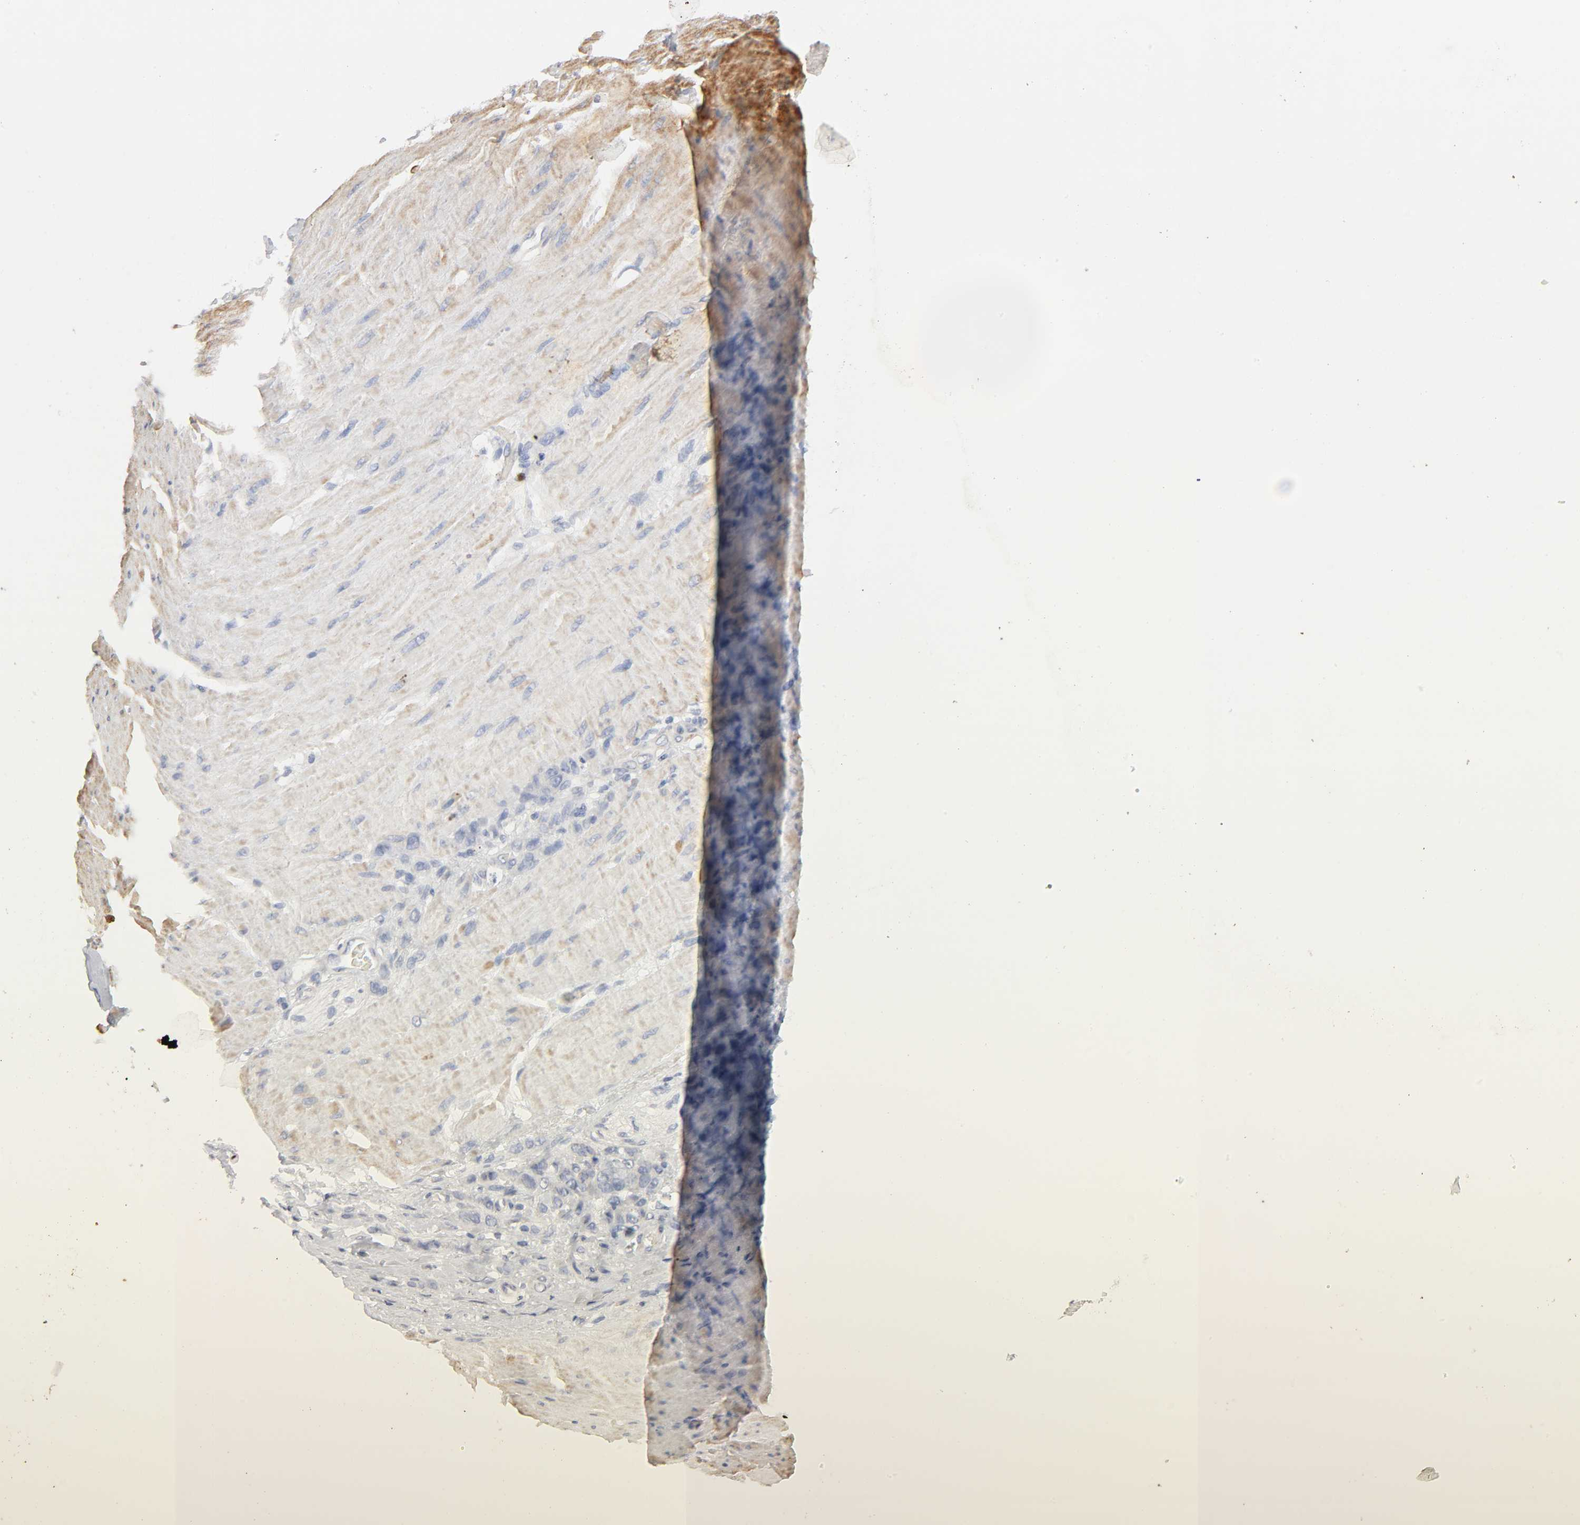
{"staining": {"intensity": "negative", "quantity": "none", "location": "none"}, "tissue": "stomach cancer", "cell_type": "Tumor cells", "image_type": "cancer", "snomed": [{"axis": "morphology", "description": "Normal tissue, NOS"}, {"axis": "morphology", "description": "Adenocarcinoma, NOS"}, {"axis": "topography", "description": "Stomach"}], "caption": "This is a image of immunohistochemistry staining of adenocarcinoma (stomach), which shows no expression in tumor cells.", "gene": "ROCK1", "patient": {"sex": "male", "age": 82}}